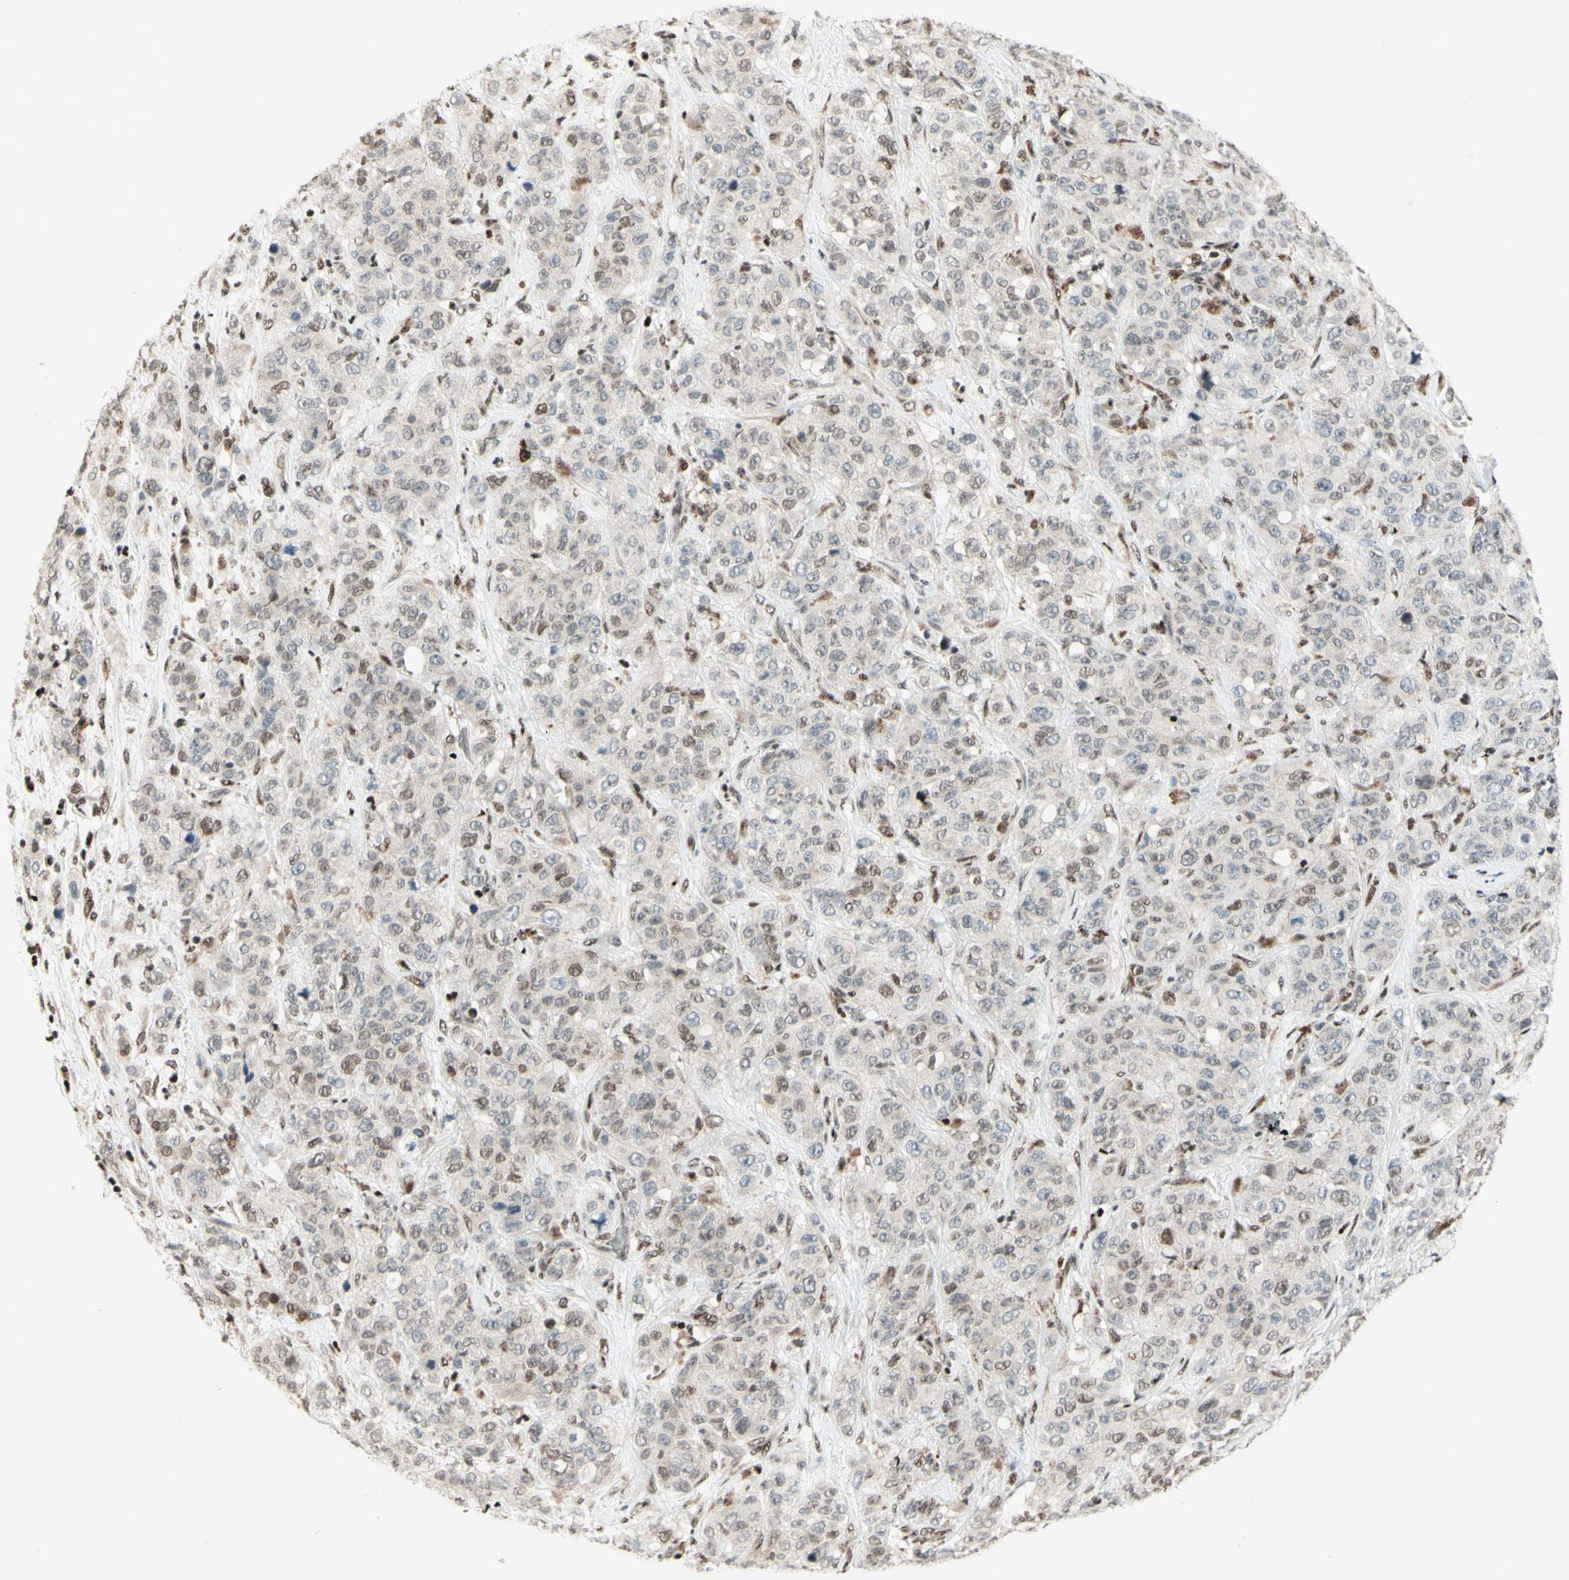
{"staining": {"intensity": "moderate", "quantity": "<25%", "location": "cytoplasmic/membranous,nuclear"}, "tissue": "stomach cancer", "cell_type": "Tumor cells", "image_type": "cancer", "snomed": [{"axis": "morphology", "description": "Adenocarcinoma, NOS"}, {"axis": "topography", "description": "Stomach"}], "caption": "Protein analysis of stomach cancer (adenocarcinoma) tissue shows moderate cytoplasmic/membranous and nuclear positivity in approximately <25% of tumor cells.", "gene": "CDKL5", "patient": {"sex": "male", "age": 48}}